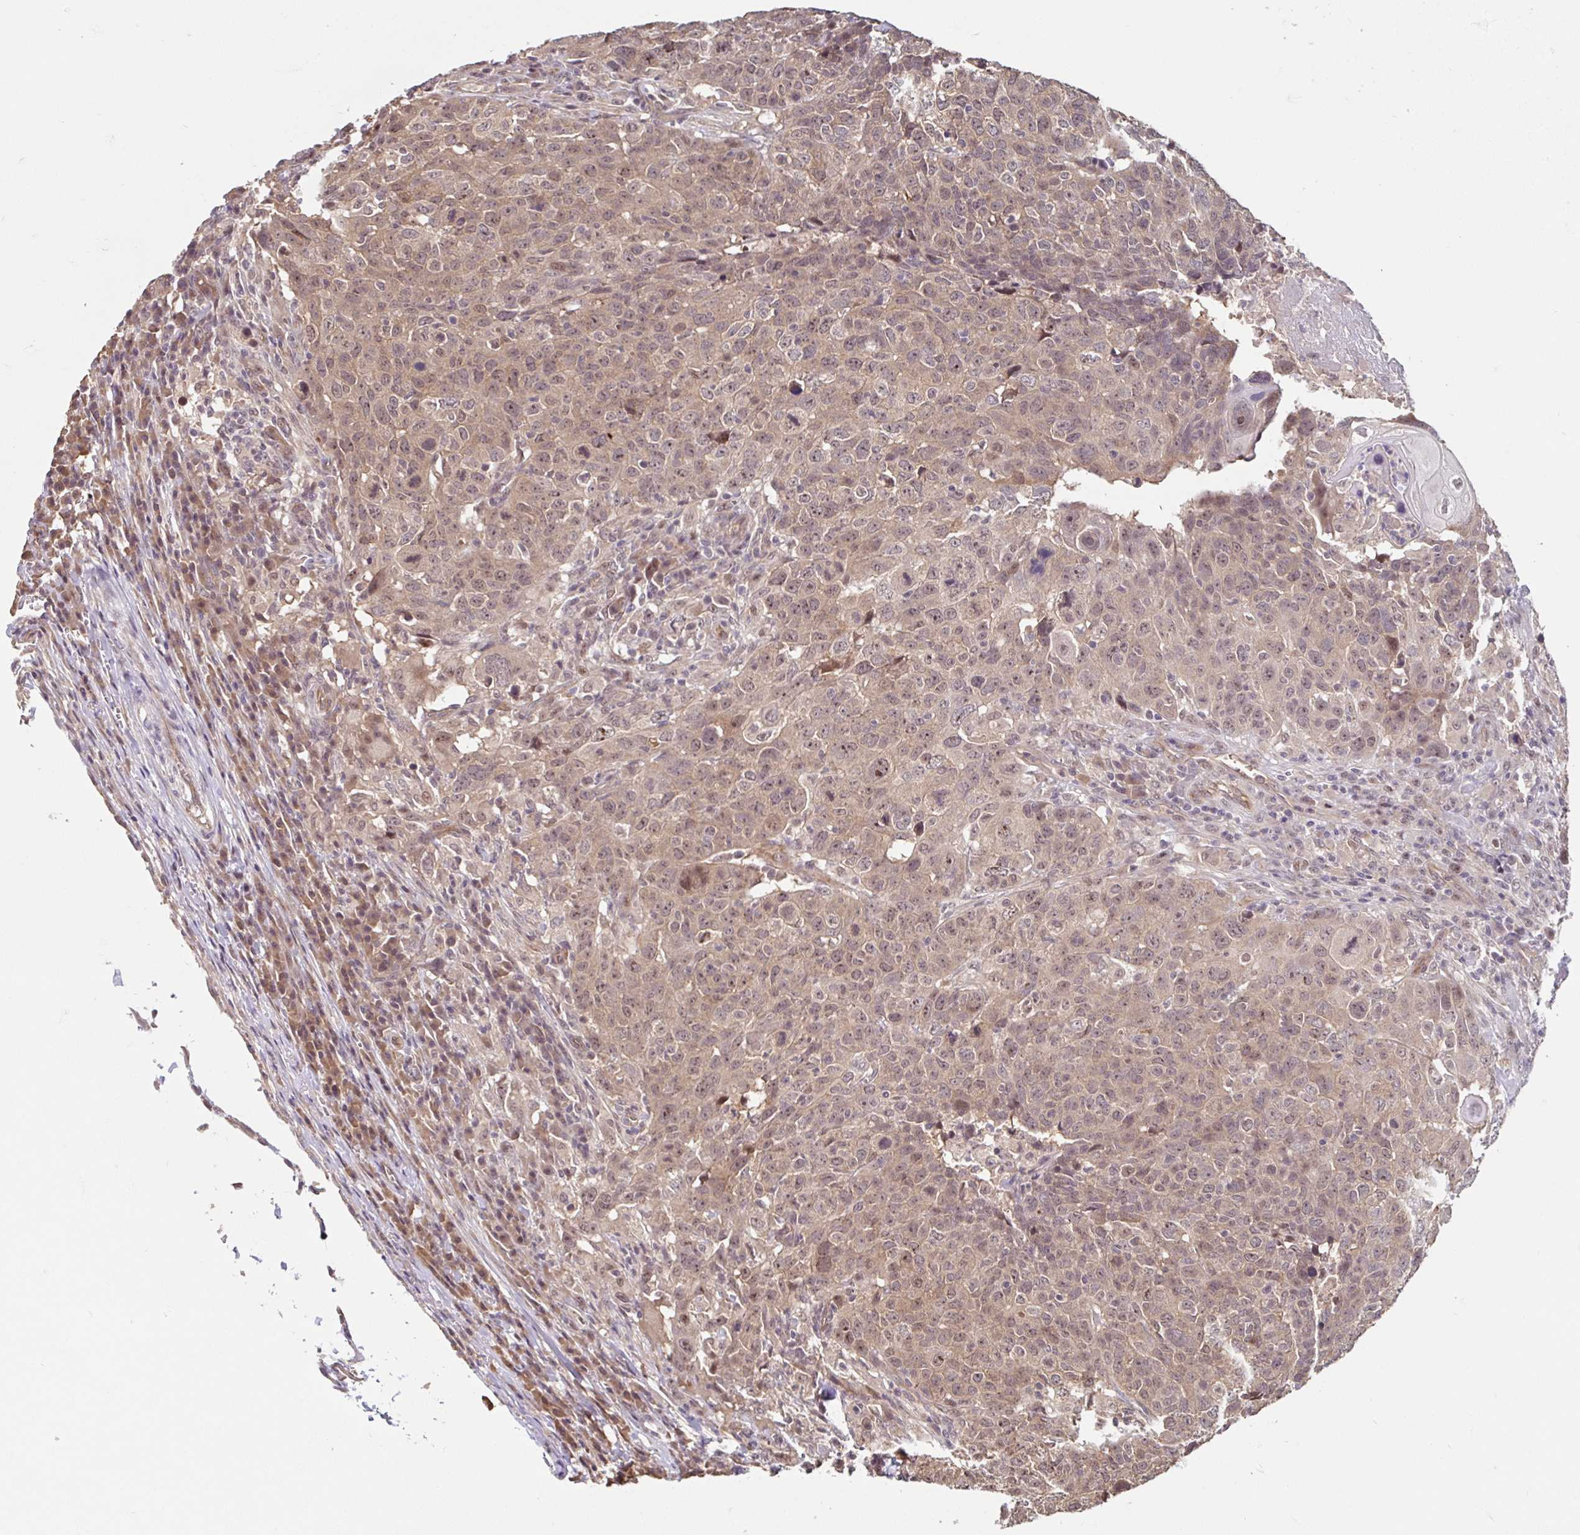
{"staining": {"intensity": "weak", "quantity": ">75%", "location": "cytoplasmic/membranous,nuclear"}, "tissue": "head and neck cancer", "cell_type": "Tumor cells", "image_type": "cancer", "snomed": [{"axis": "morphology", "description": "Normal tissue, NOS"}, {"axis": "morphology", "description": "Squamous cell carcinoma, NOS"}, {"axis": "topography", "description": "Skeletal muscle"}, {"axis": "topography", "description": "Vascular tissue"}, {"axis": "topography", "description": "Peripheral nerve tissue"}, {"axis": "topography", "description": "Head-Neck"}], "caption": "IHC photomicrograph of neoplastic tissue: head and neck squamous cell carcinoma stained using immunohistochemistry (IHC) demonstrates low levels of weak protein expression localized specifically in the cytoplasmic/membranous and nuclear of tumor cells, appearing as a cytoplasmic/membranous and nuclear brown color.", "gene": "STYXL1", "patient": {"sex": "male", "age": 66}}